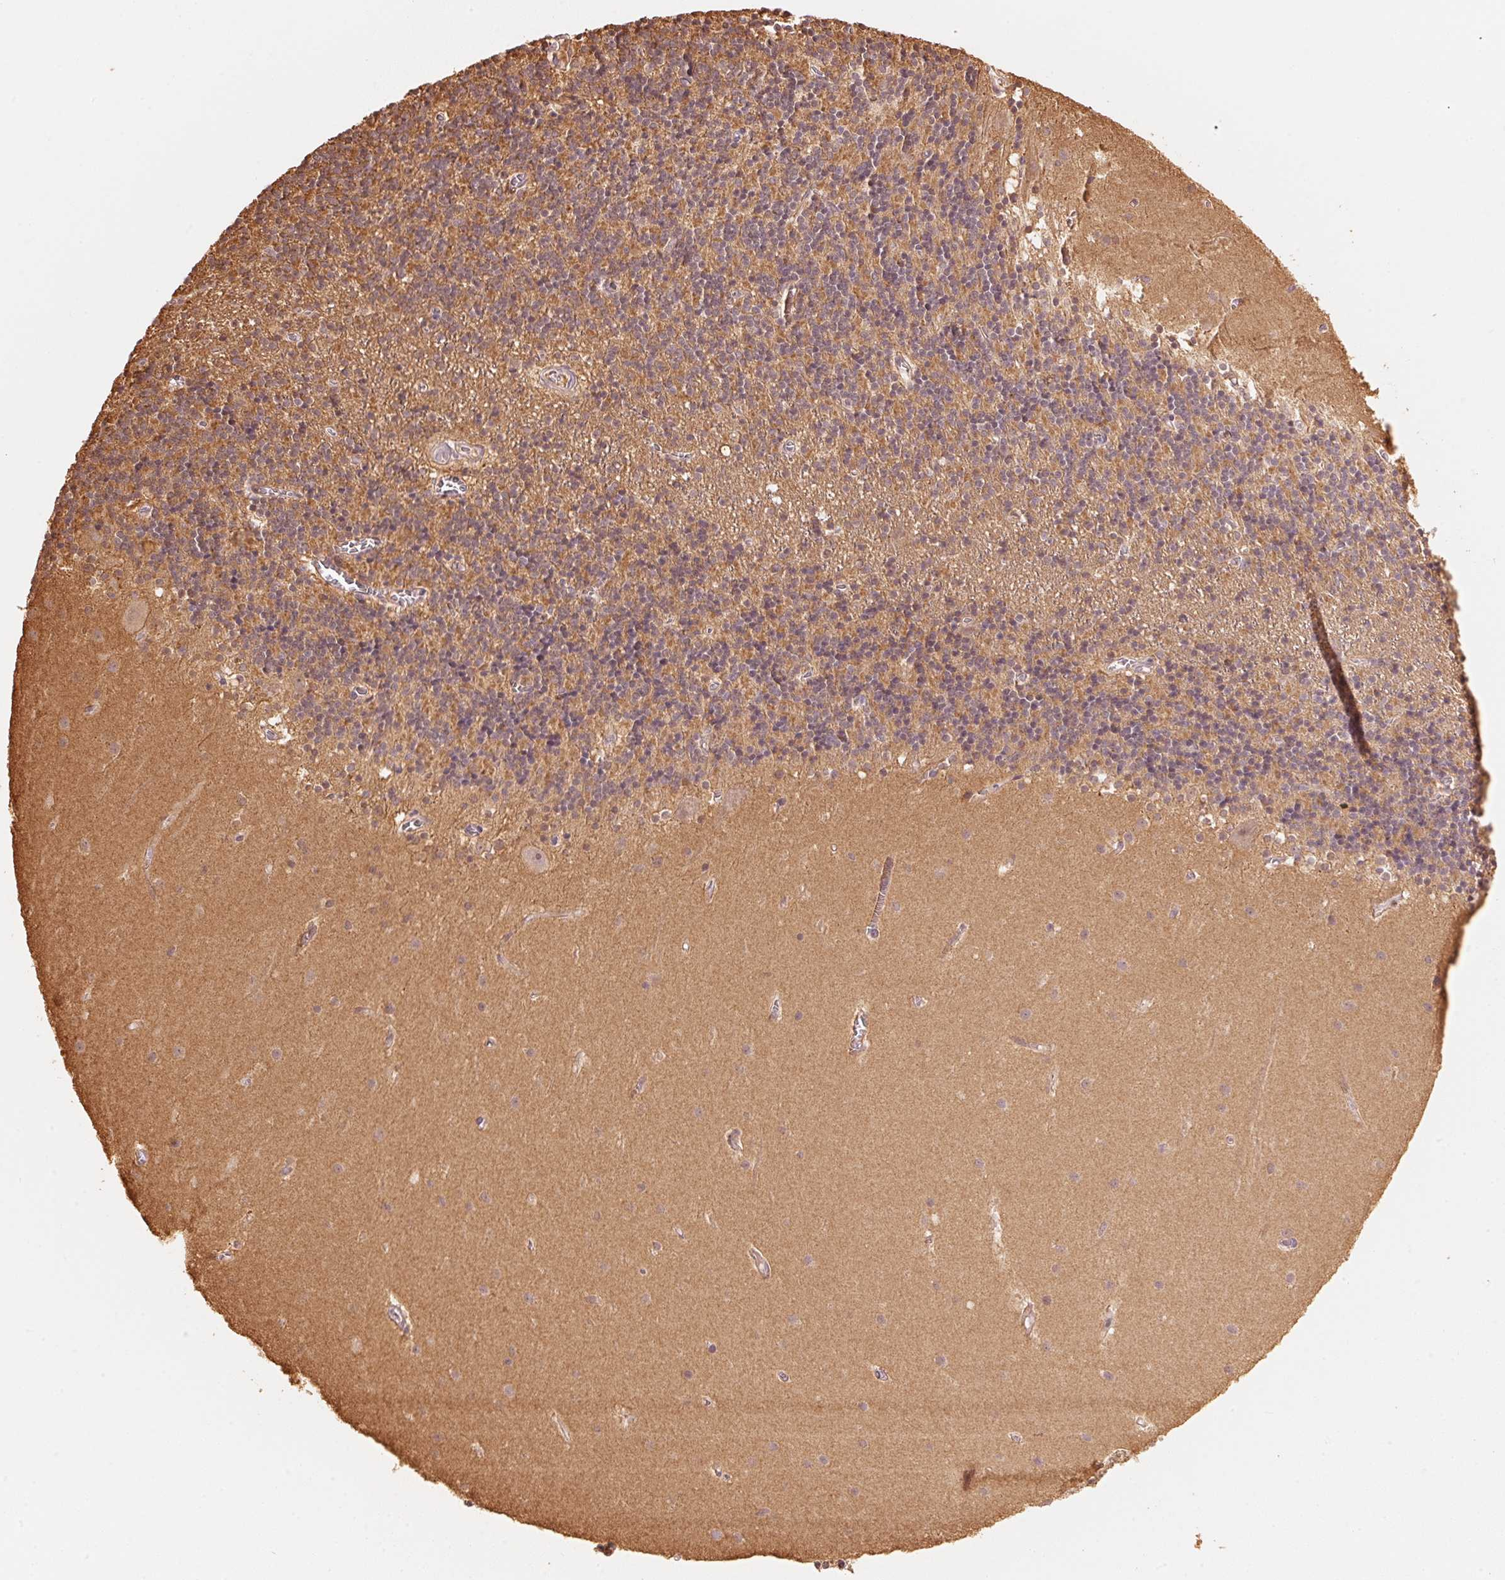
{"staining": {"intensity": "weak", "quantity": "25%-75%", "location": "cytoplasmic/membranous"}, "tissue": "cerebellum", "cell_type": "Cells in granular layer", "image_type": "normal", "snomed": [{"axis": "morphology", "description": "Normal tissue, NOS"}, {"axis": "topography", "description": "Cerebellum"}], "caption": "Immunohistochemical staining of unremarkable human cerebellum exhibits 25%-75% levels of weak cytoplasmic/membranous protein staining in about 25%-75% of cells in granular layer. The staining is performed using DAB (3,3'-diaminobenzidine) brown chromogen to label protein expression. The nuclei are counter-stained blue using hematoxylin.", "gene": "PRKN", "patient": {"sex": "male", "age": 70}}